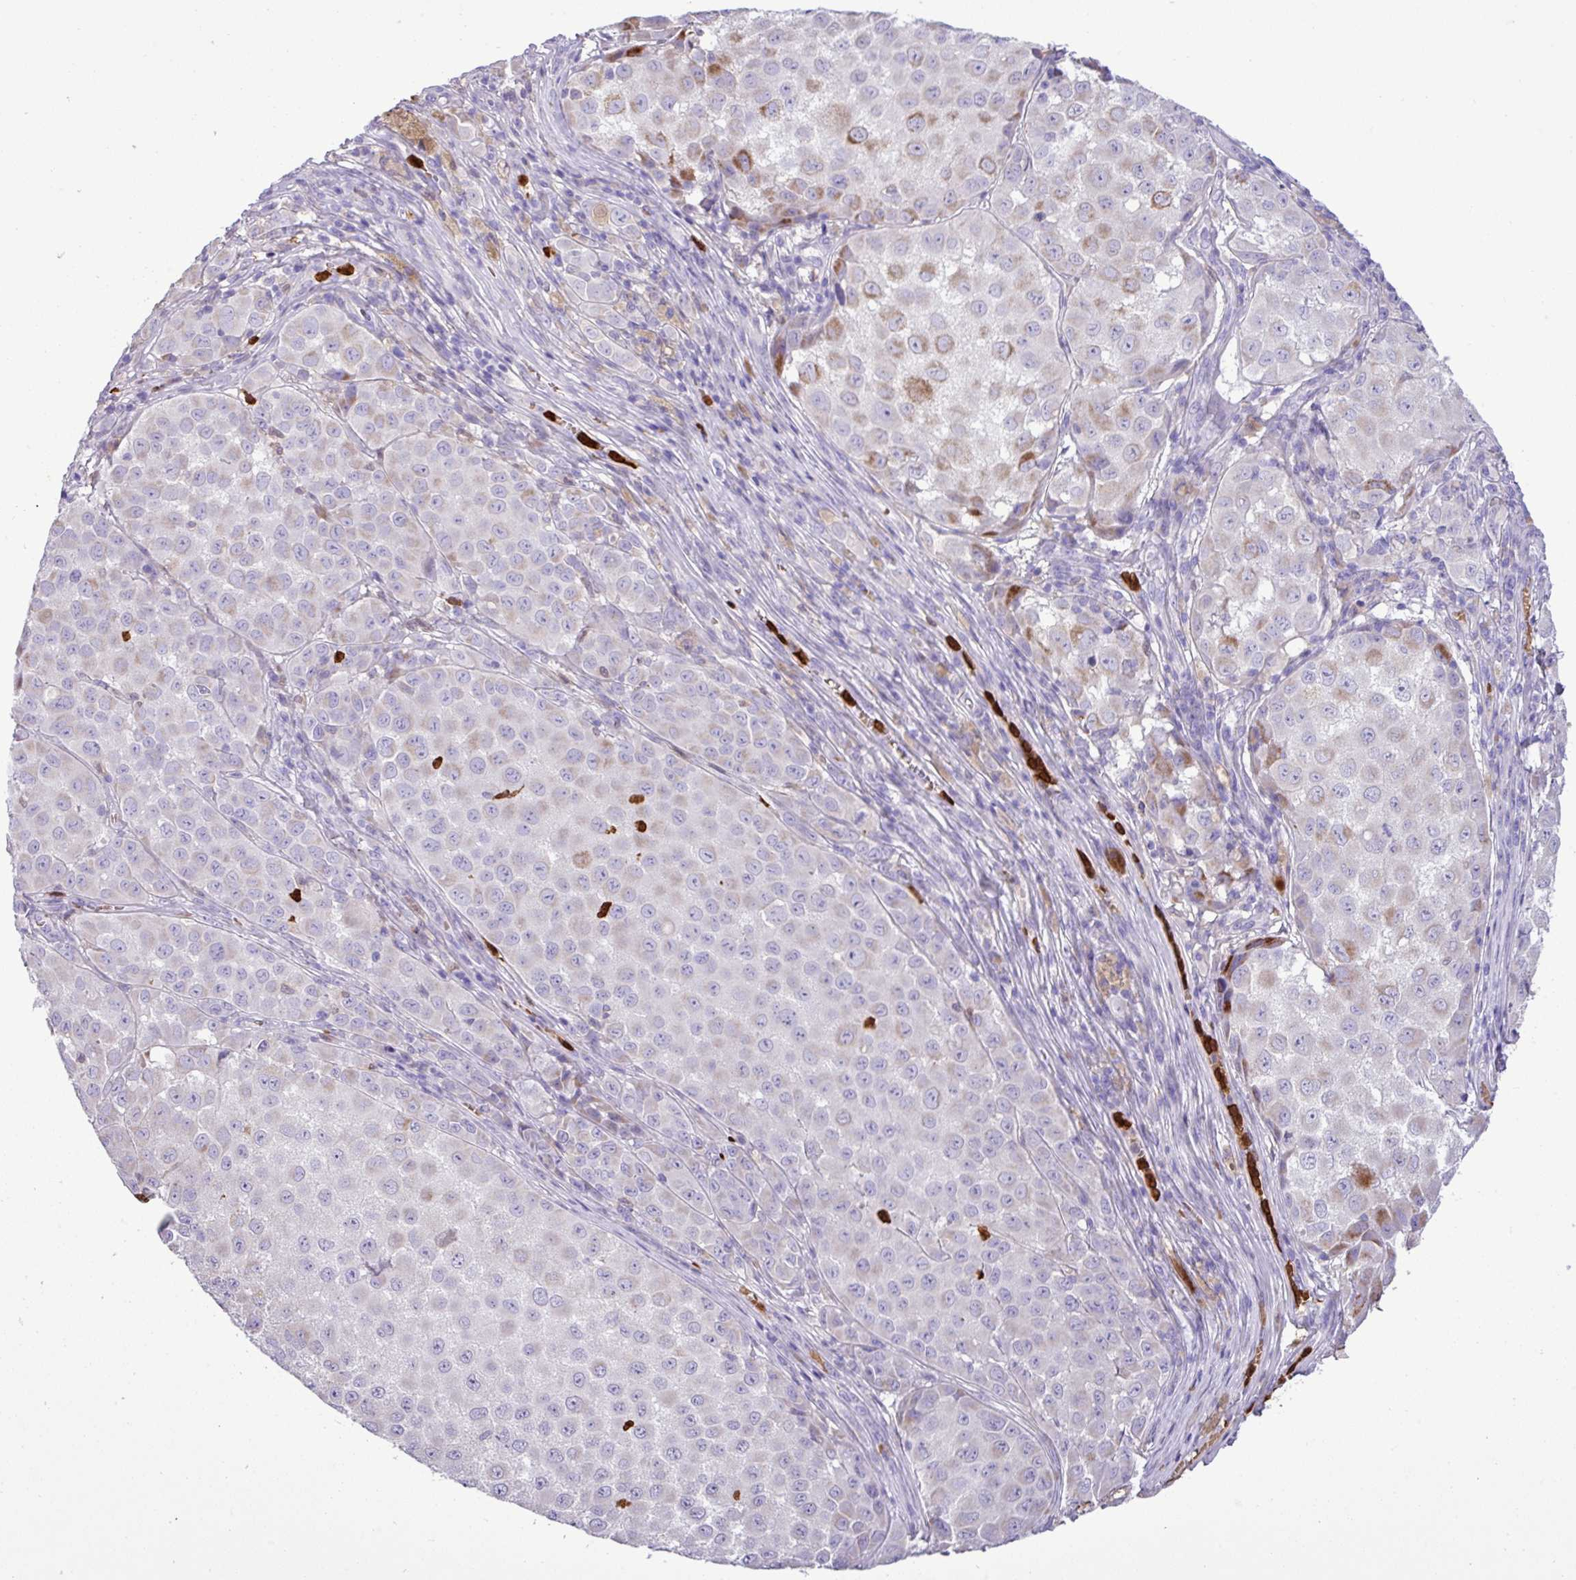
{"staining": {"intensity": "negative", "quantity": "none", "location": "none"}, "tissue": "melanoma", "cell_type": "Tumor cells", "image_type": "cancer", "snomed": [{"axis": "morphology", "description": "Malignant melanoma, NOS"}, {"axis": "topography", "description": "Skin"}], "caption": "DAB (3,3'-diaminobenzidine) immunohistochemical staining of melanoma exhibits no significant positivity in tumor cells.", "gene": "MGAT4B", "patient": {"sex": "male", "age": 64}}